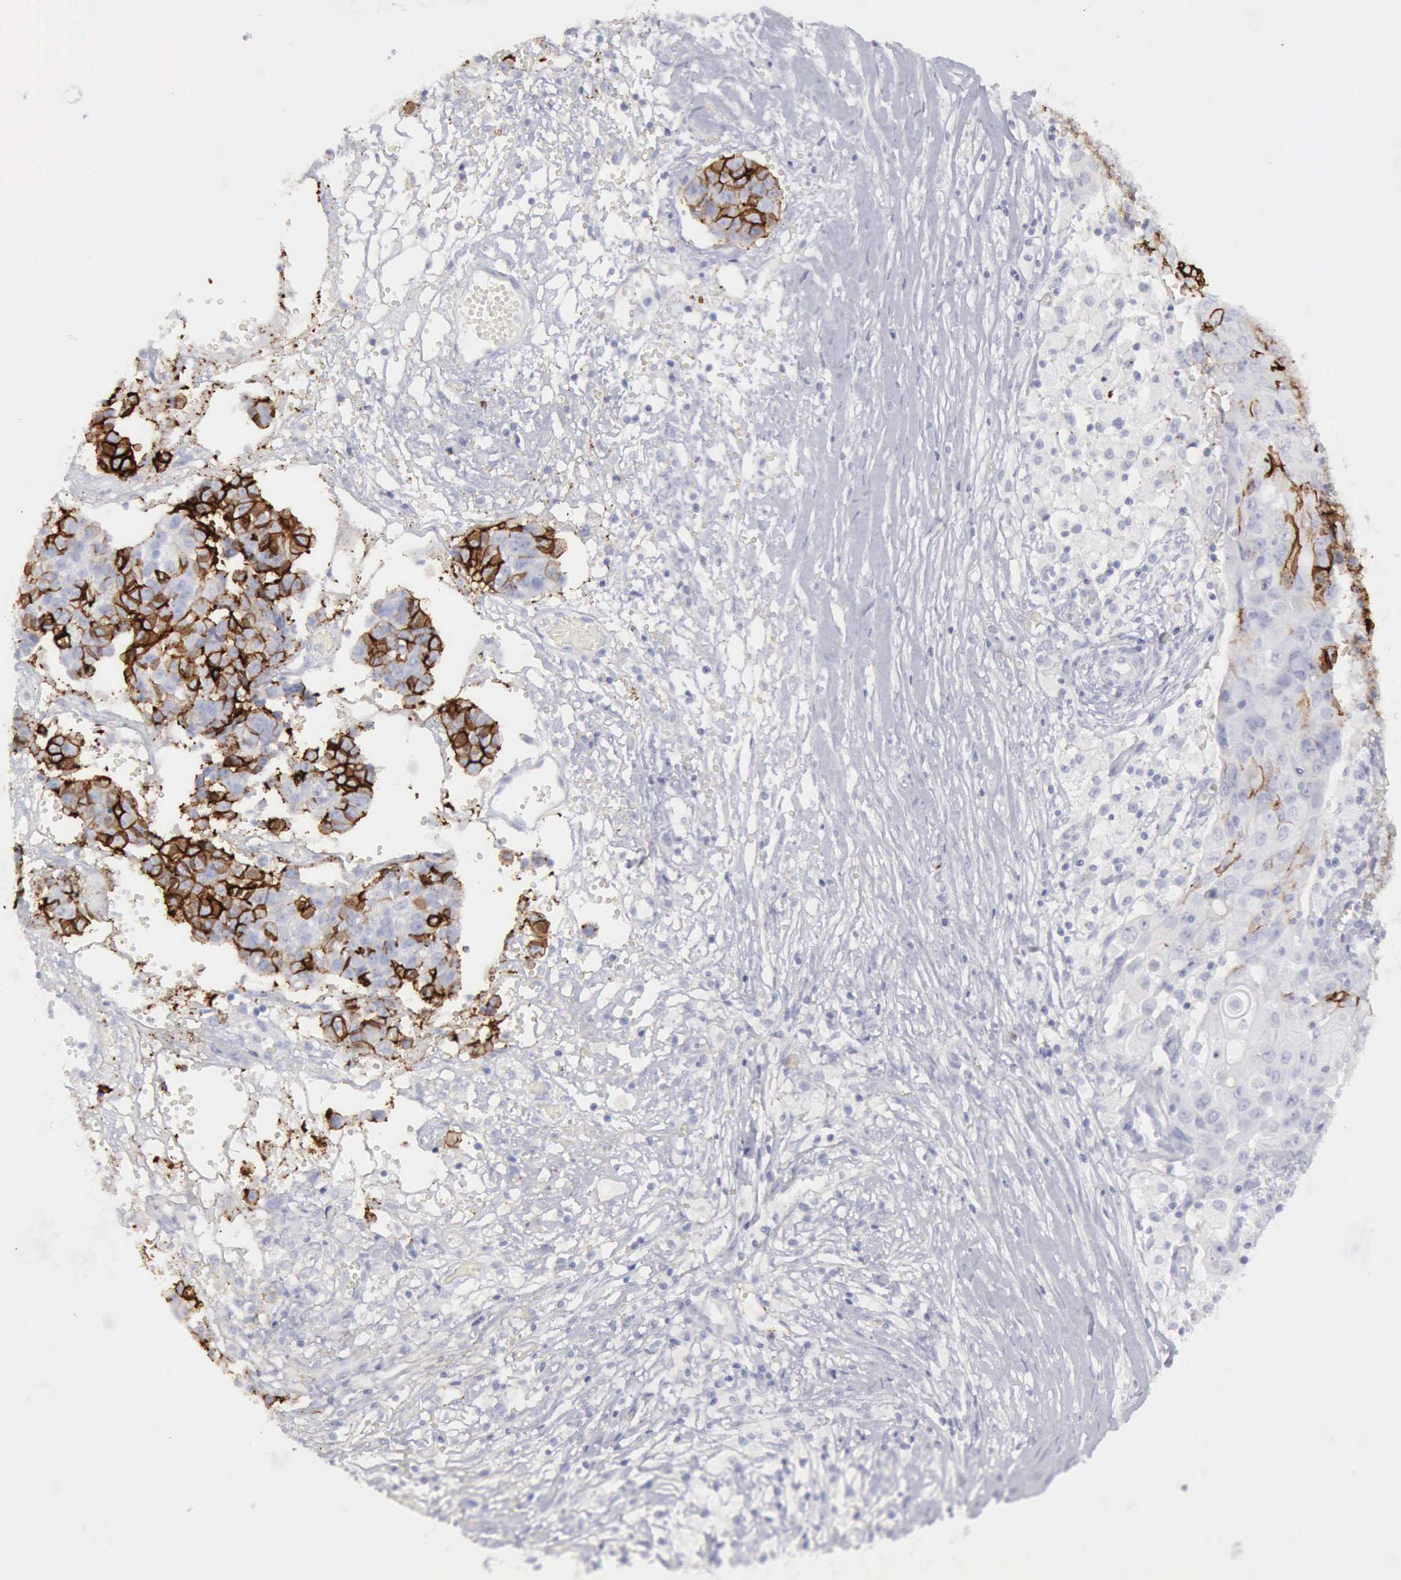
{"staining": {"intensity": "strong", "quantity": "<25%", "location": "cytoplasmic/membranous"}, "tissue": "ovarian cancer", "cell_type": "Tumor cells", "image_type": "cancer", "snomed": [{"axis": "morphology", "description": "Carcinoma, endometroid"}, {"axis": "topography", "description": "Ovary"}], "caption": "Ovarian cancer was stained to show a protein in brown. There is medium levels of strong cytoplasmic/membranous positivity in about <25% of tumor cells.", "gene": "NCAM1", "patient": {"sex": "female", "age": 42}}